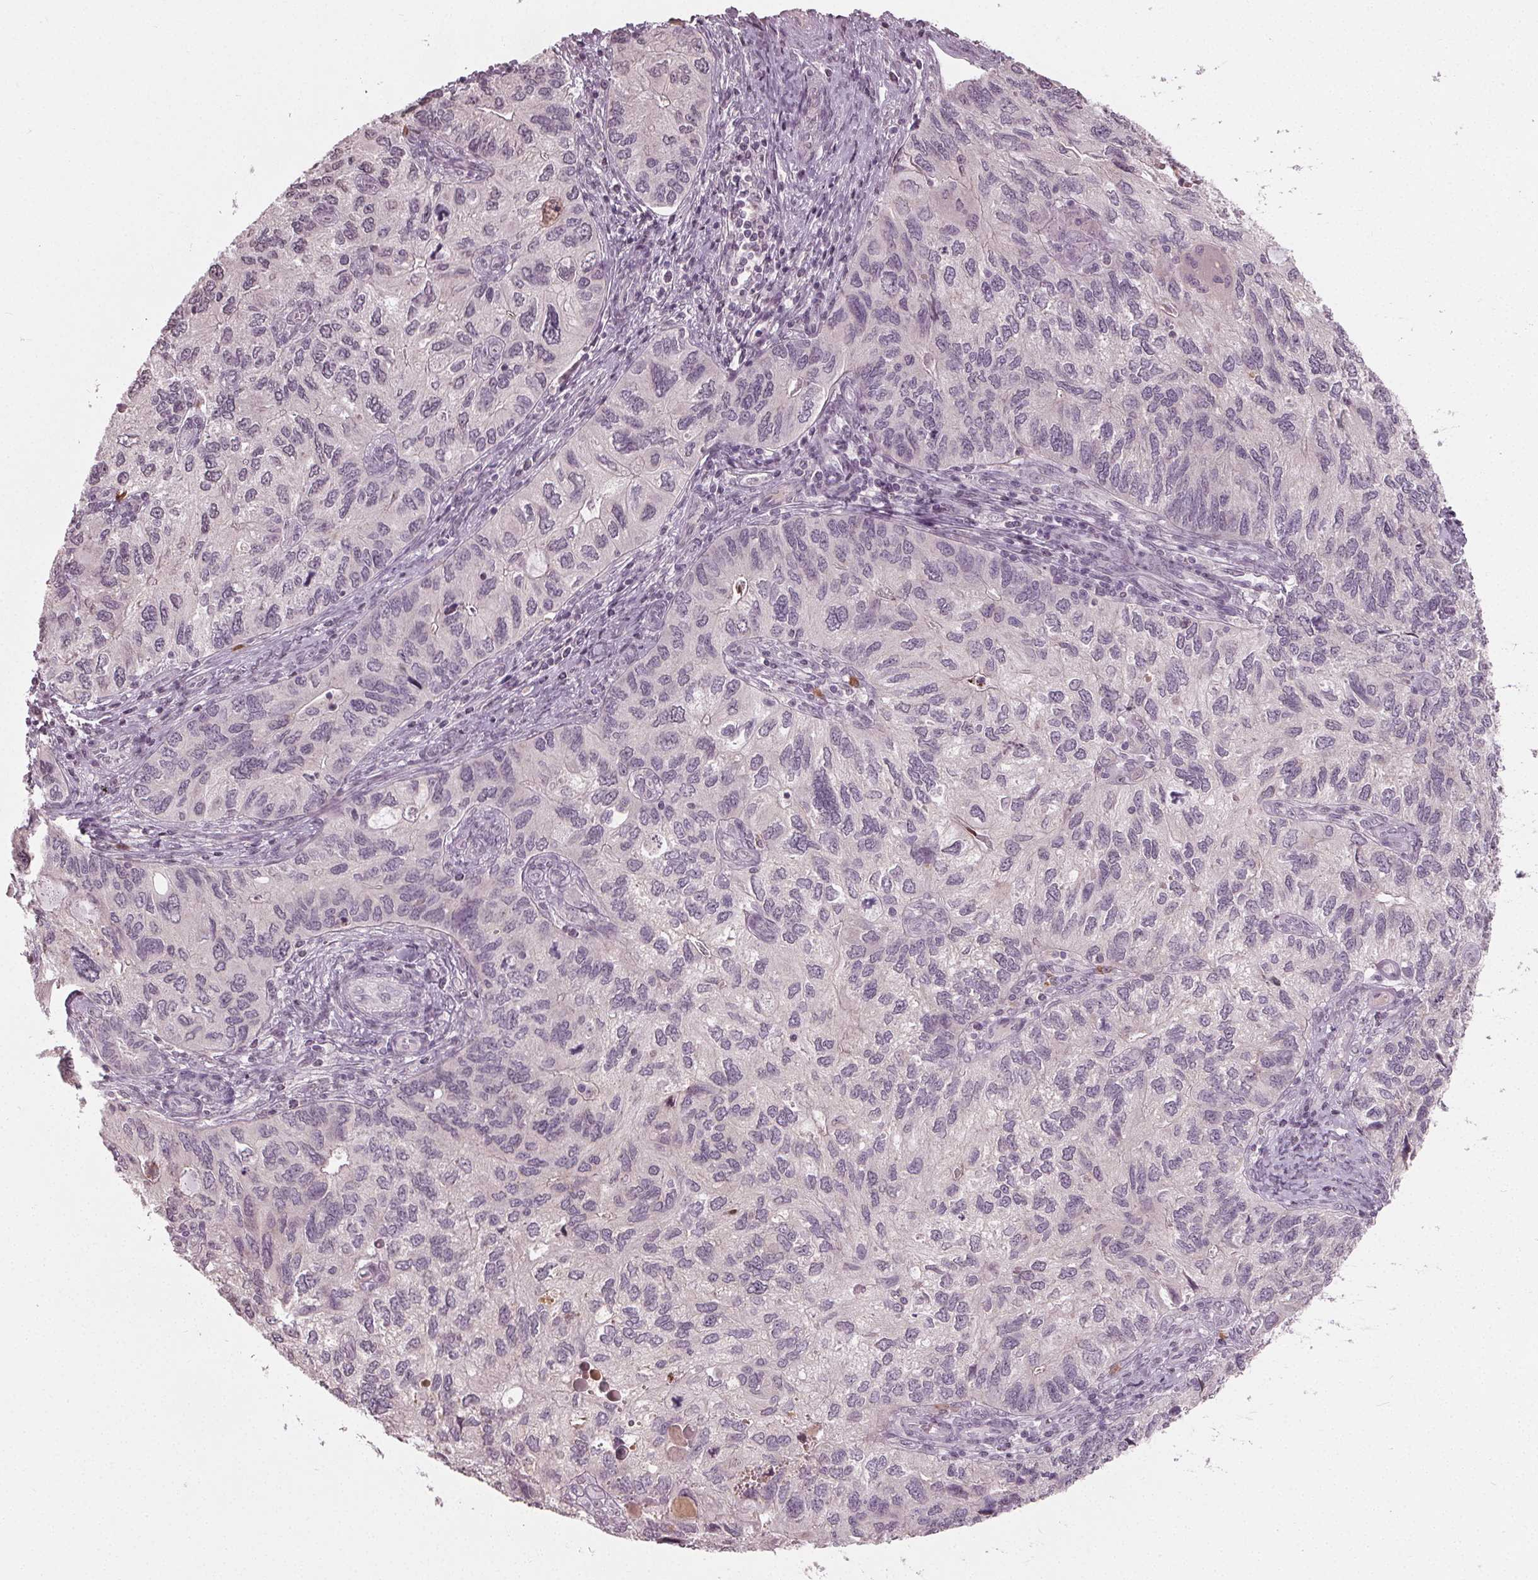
{"staining": {"intensity": "negative", "quantity": "none", "location": "none"}, "tissue": "endometrial cancer", "cell_type": "Tumor cells", "image_type": "cancer", "snomed": [{"axis": "morphology", "description": "Carcinoma, NOS"}, {"axis": "topography", "description": "Uterus"}], "caption": "Carcinoma (endometrial) stained for a protein using immunohistochemistry (IHC) displays no positivity tumor cells.", "gene": "CXCL16", "patient": {"sex": "female", "age": 76}}